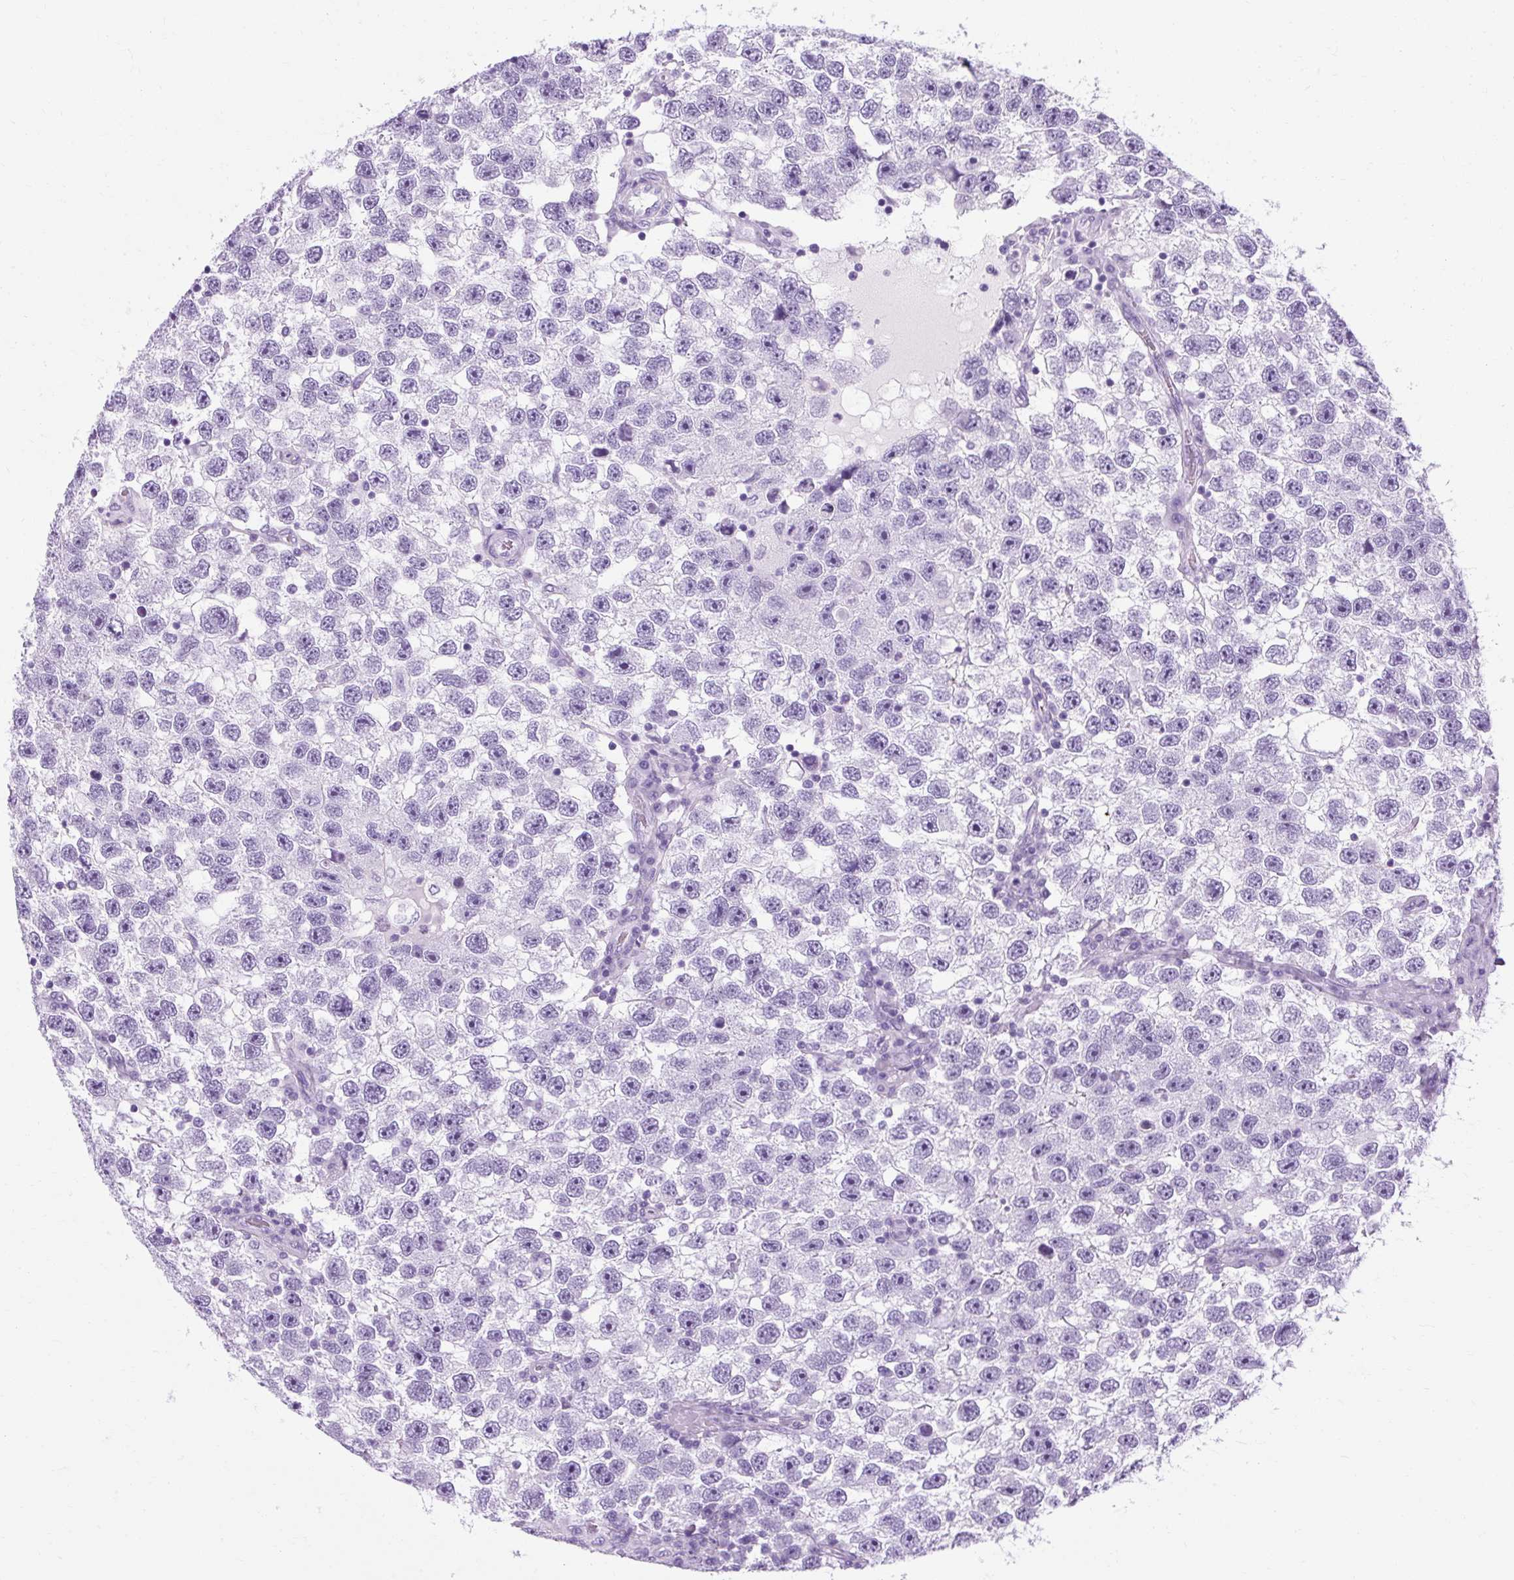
{"staining": {"intensity": "negative", "quantity": "none", "location": "none"}, "tissue": "testis cancer", "cell_type": "Tumor cells", "image_type": "cancer", "snomed": [{"axis": "morphology", "description": "Seminoma, NOS"}, {"axis": "topography", "description": "Testis"}], "caption": "IHC image of neoplastic tissue: human seminoma (testis) stained with DAB reveals no significant protein expression in tumor cells.", "gene": "B3GNT4", "patient": {"sex": "male", "age": 26}}